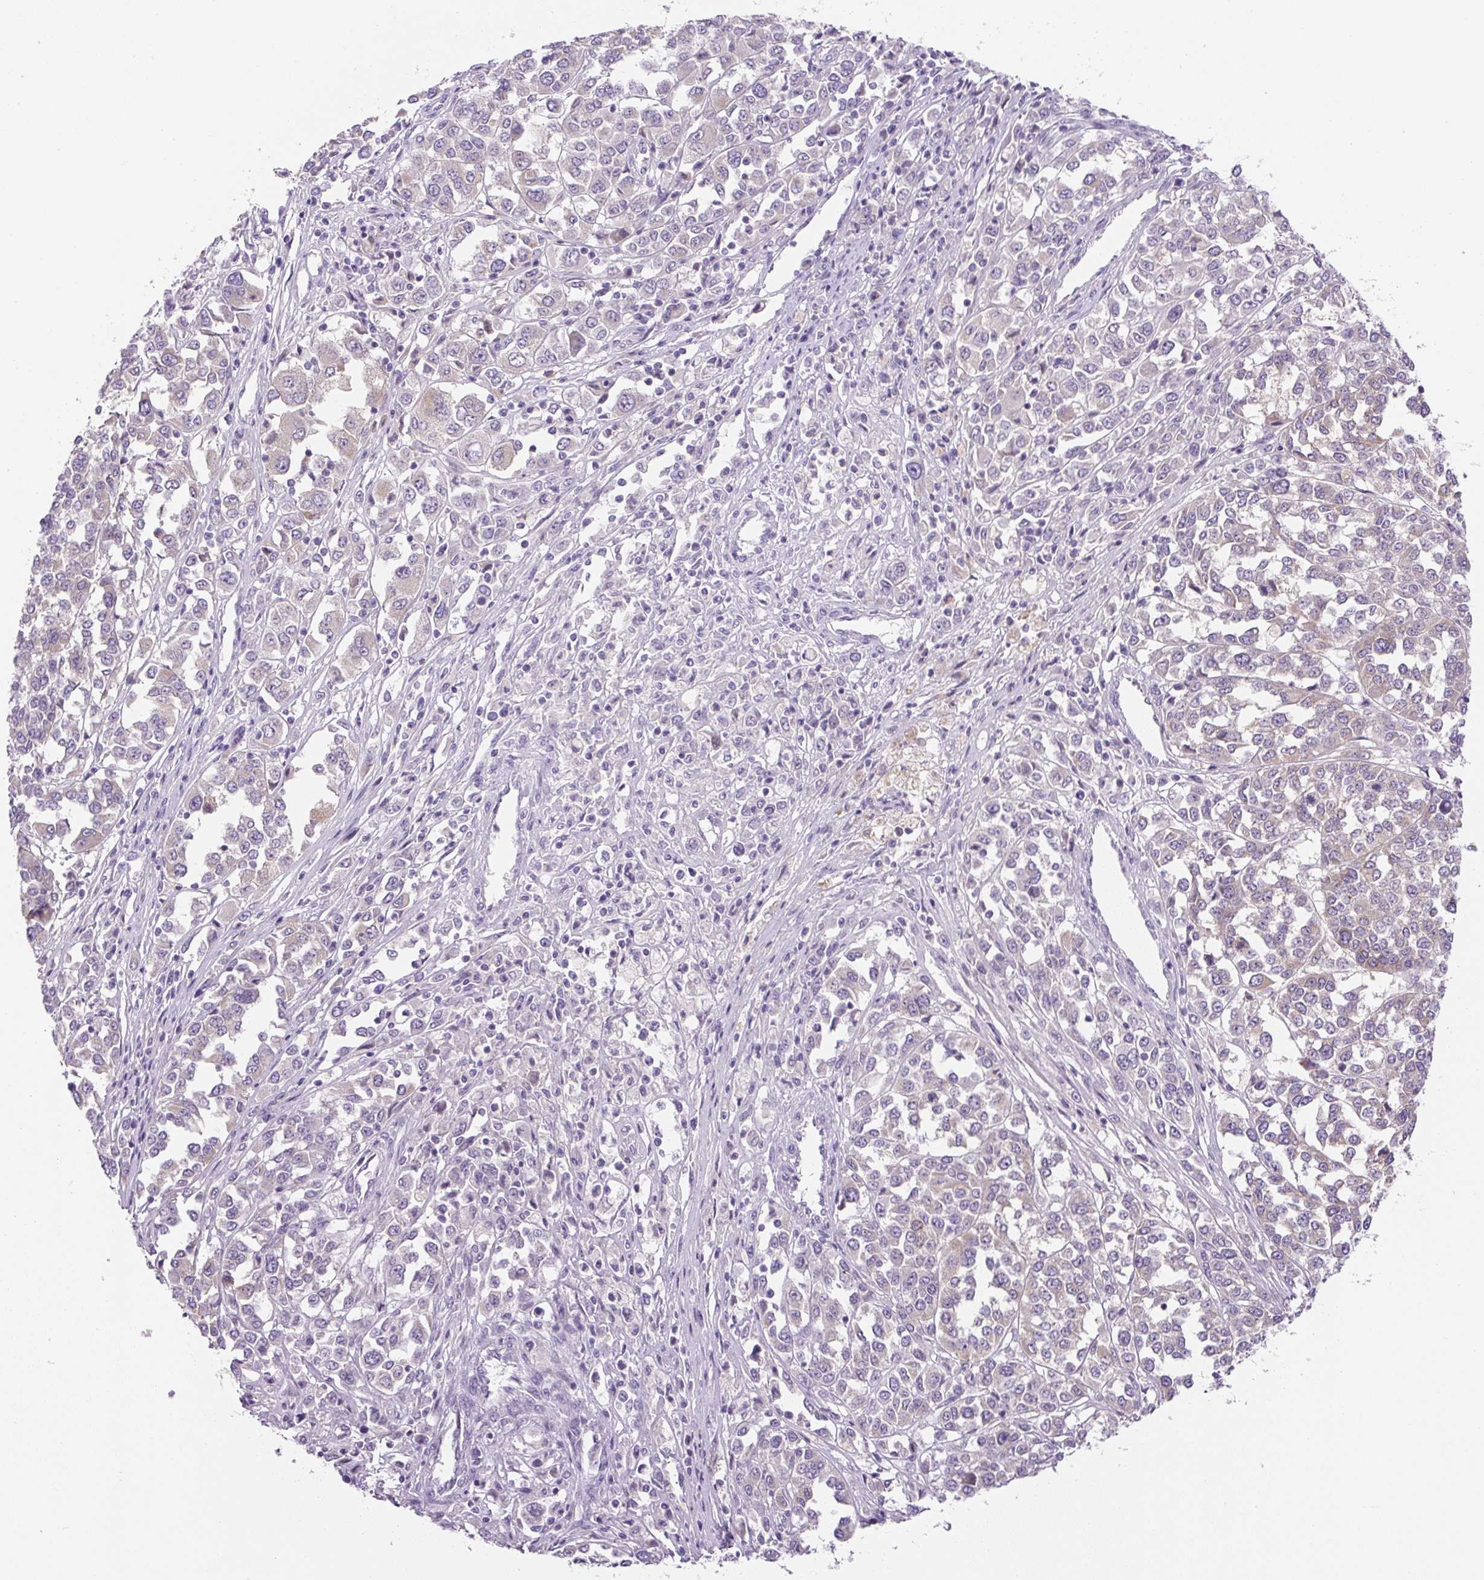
{"staining": {"intensity": "negative", "quantity": "none", "location": "none"}, "tissue": "melanoma", "cell_type": "Tumor cells", "image_type": "cancer", "snomed": [{"axis": "morphology", "description": "Malignant melanoma, Metastatic site"}, {"axis": "topography", "description": "Lymph node"}], "caption": "DAB immunohistochemical staining of melanoma displays no significant staining in tumor cells.", "gene": "UBL3", "patient": {"sex": "male", "age": 44}}